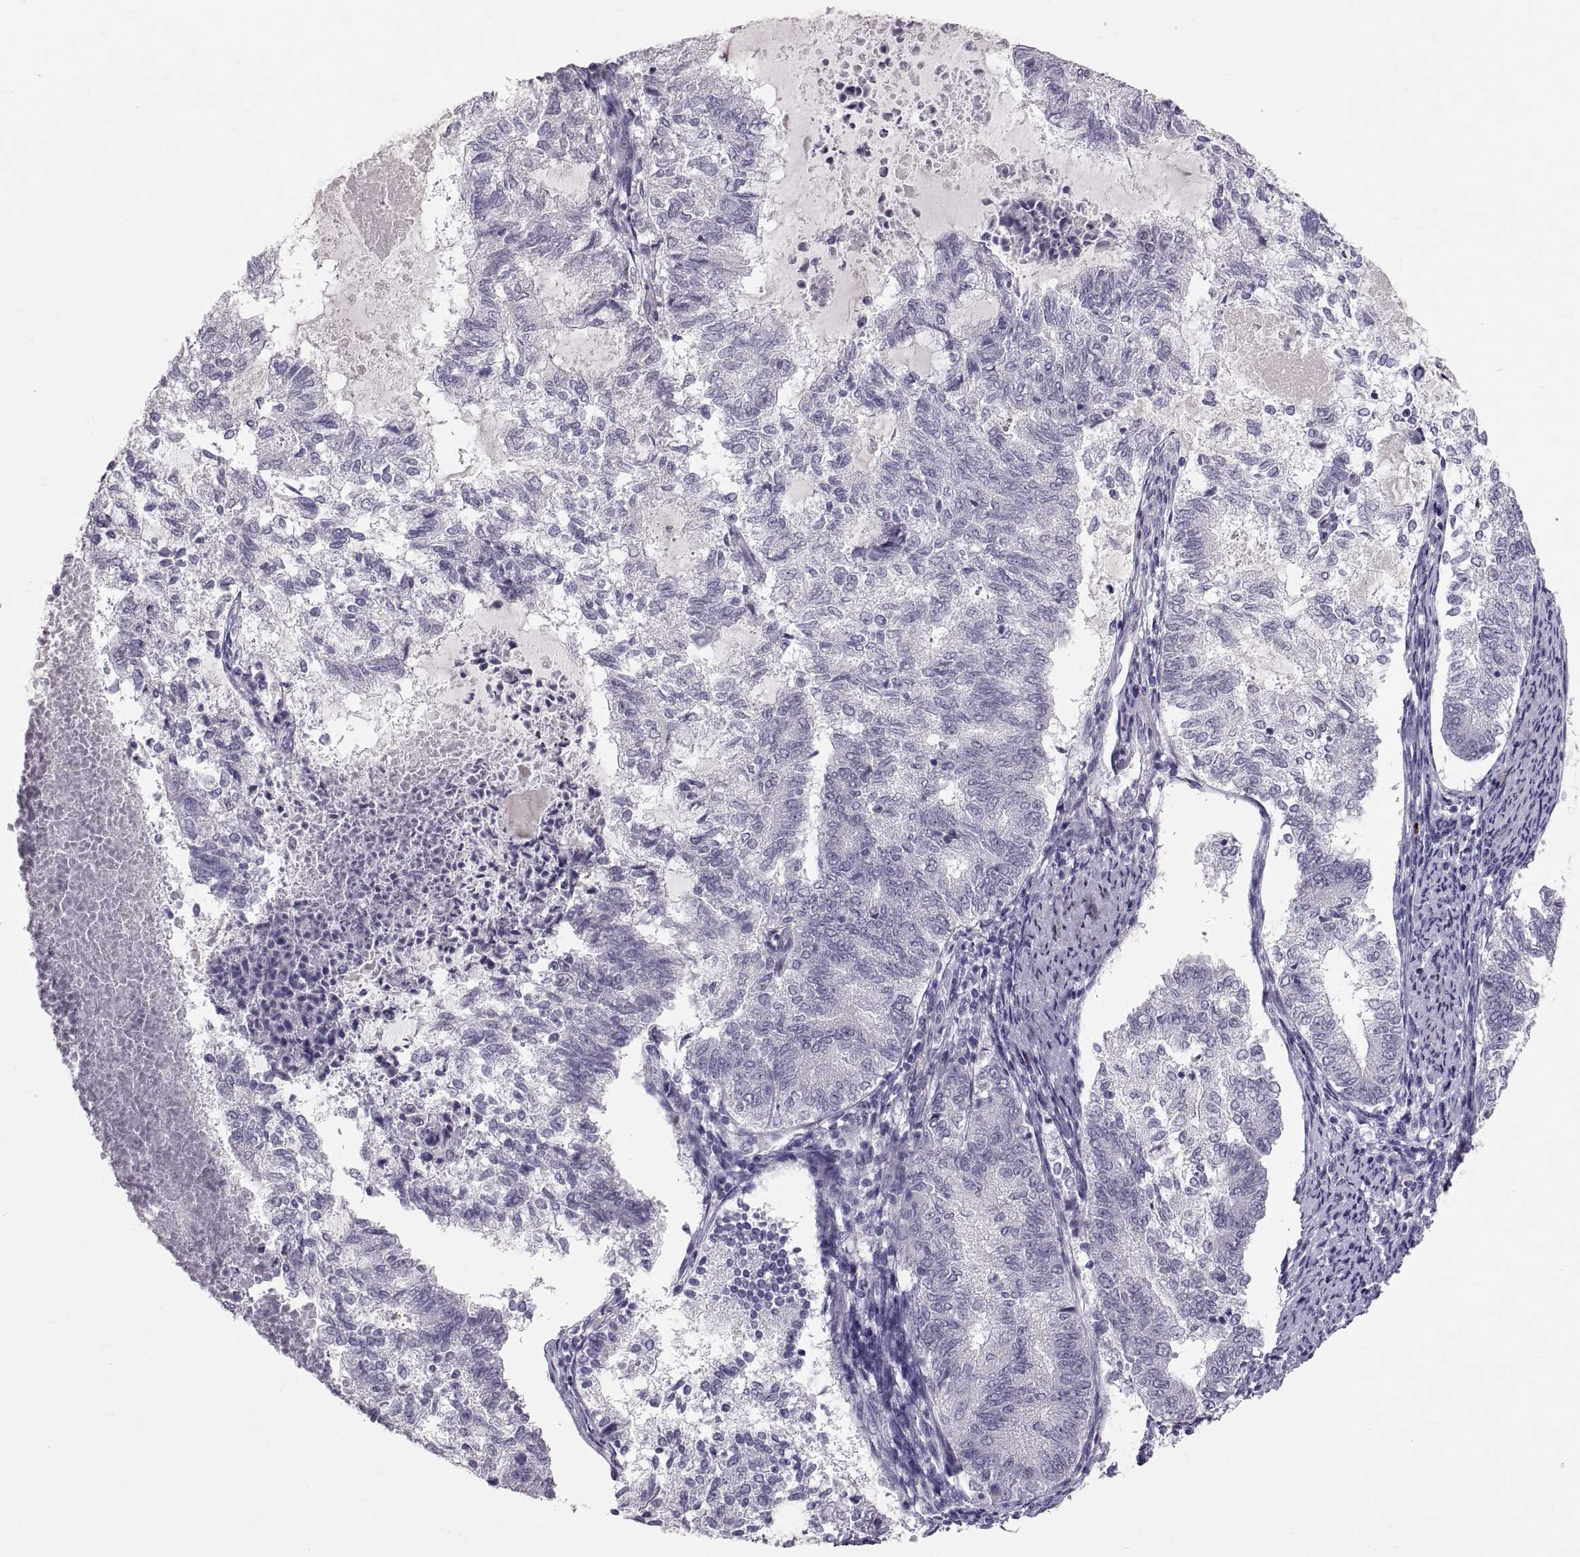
{"staining": {"intensity": "negative", "quantity": "none", "location": "none"}, "tissue": "endometrial cancer", "cell_type": "Tumor cells", "image_type": "cancer", "snomed": [{"axis": "morphology", "description": "Adenocarcinoma, NOS"}, {"axis": "topography", "description": "Endometrium"}], "caption": "Human endometrial cancer stained for a protein using IHC reveals no expression in tumor cells.", "gene": "PTN", "patient": {"sex": "female", "age": 65}}